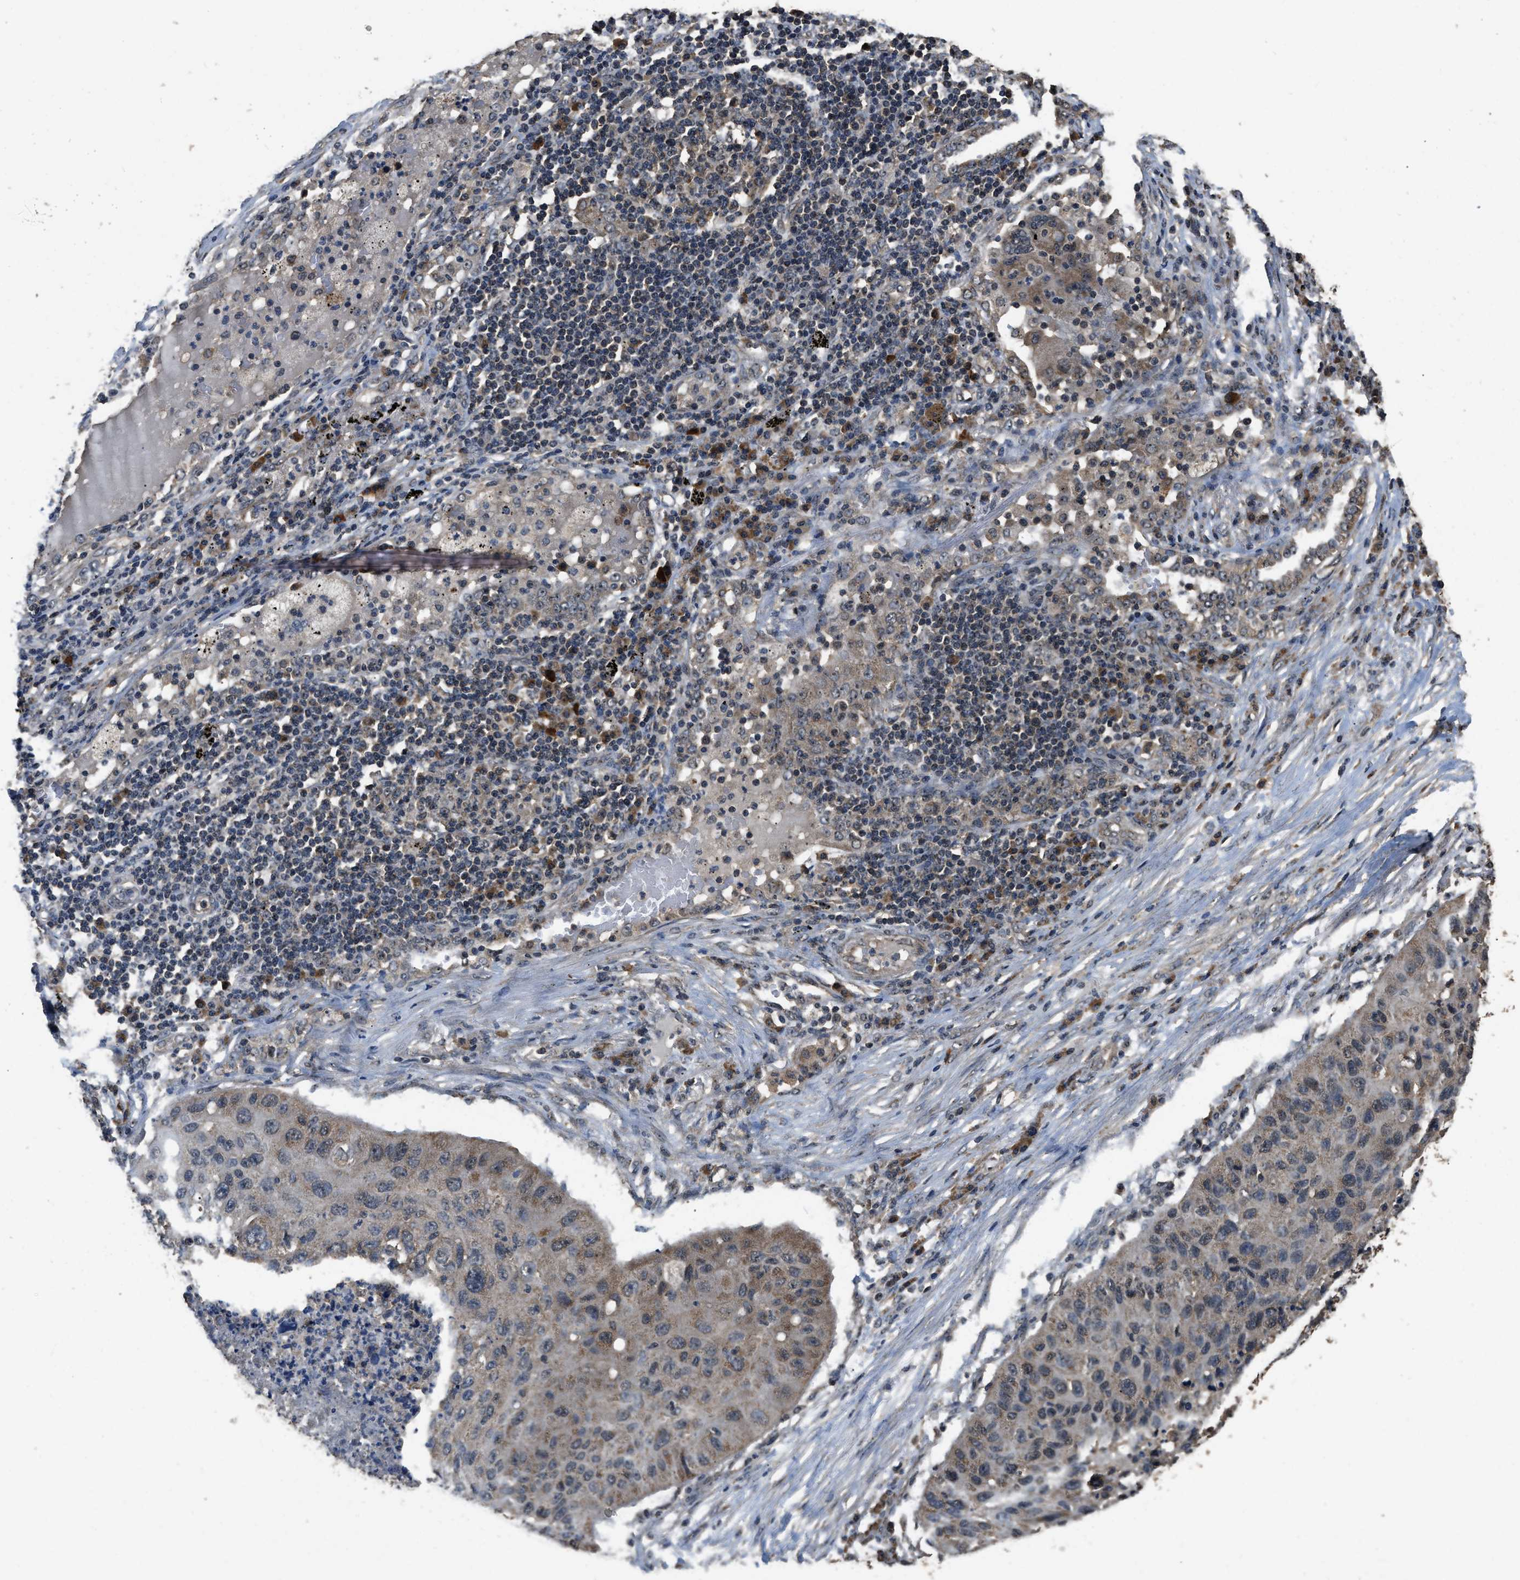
{"staining": {"intensity": "moderate", "quantity": "<25%", "location": "cytoplasmic/membranous"}, "tissue": "lung cancer", "cell_type": "Tumor cells", "image_type": "cancer", "snomed": [{"axis": "morphology", "description": "Squamous cell carcinoma, NOS"}, {"axis": "topography", "description": "Lung"}], "caption": "A micrograph of lung squamous cell carcinoma stained for a protein demonstrates moderate cytoplasmic/membranous brown staining in tumor cells.", "gene": "DENND6B", "patient": {"sex": "female", "age": 63}}